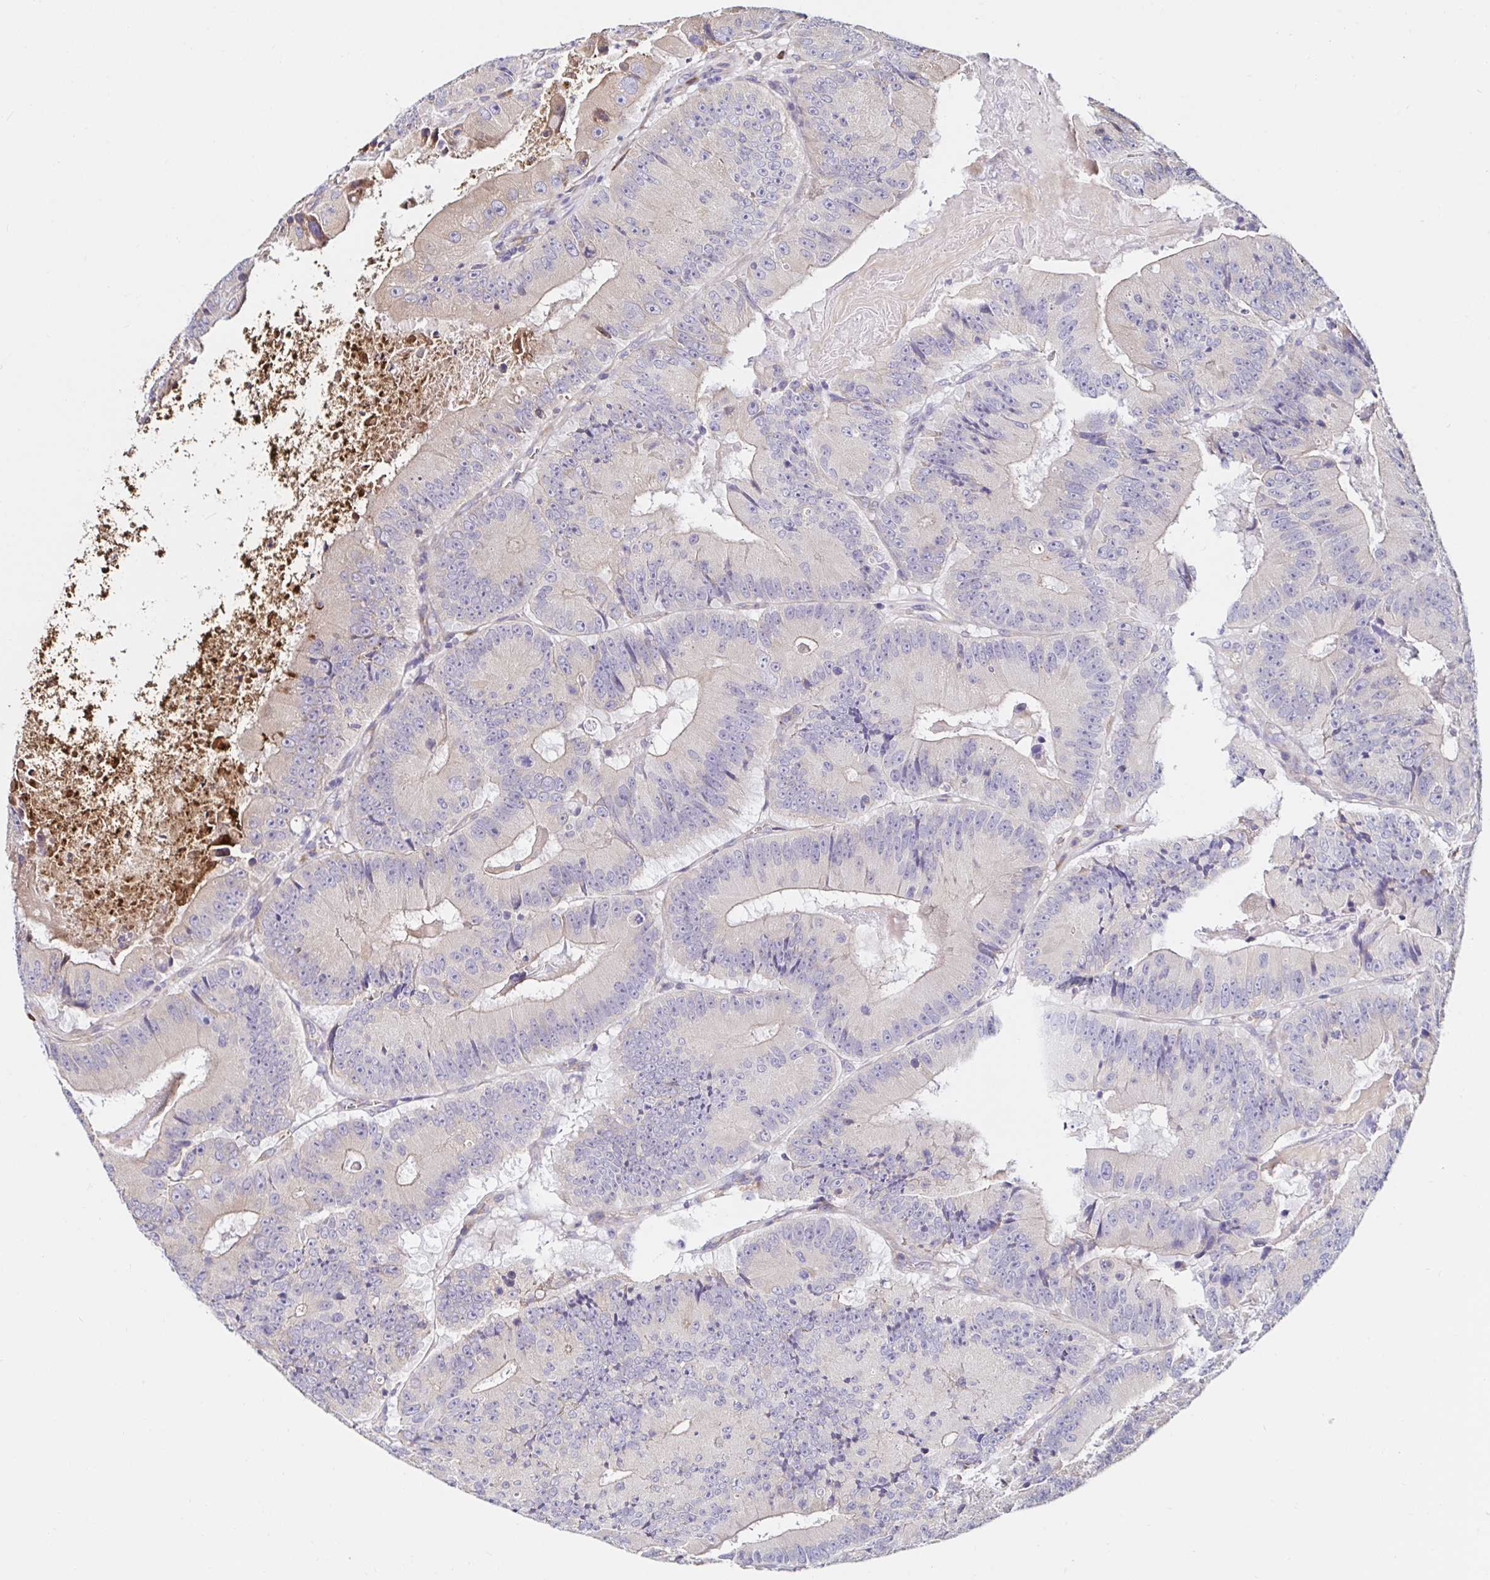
{"staining": {"intensity": "weak", "quantity": "25%-75%", "location": "cytoplasmic/membranous"}, "tissue": "colorectal cancer", "cell_type": "Tumor cells", "image_type": "cancer", "snomed": [{"axis": "morphology", "description": "Adenocarcinoma, NOS"}, {"axis": "topography", "description": "Colon"}], "caption": "Immunohistochemistry staining of colorectal cancer (adenocarcinoma), which shows low levels of weak cytoplasmic/membranous staining in approximately 25%-75% of tumor cells indicating weak cytoplasmic/membranous protein staining. The staining was performed using DAB (brown) for protein detection and nuclei were counterstained in hematoxylin (blue).", "gene": "VSIG2", "patient": {"sex": "female", "age": 86}}